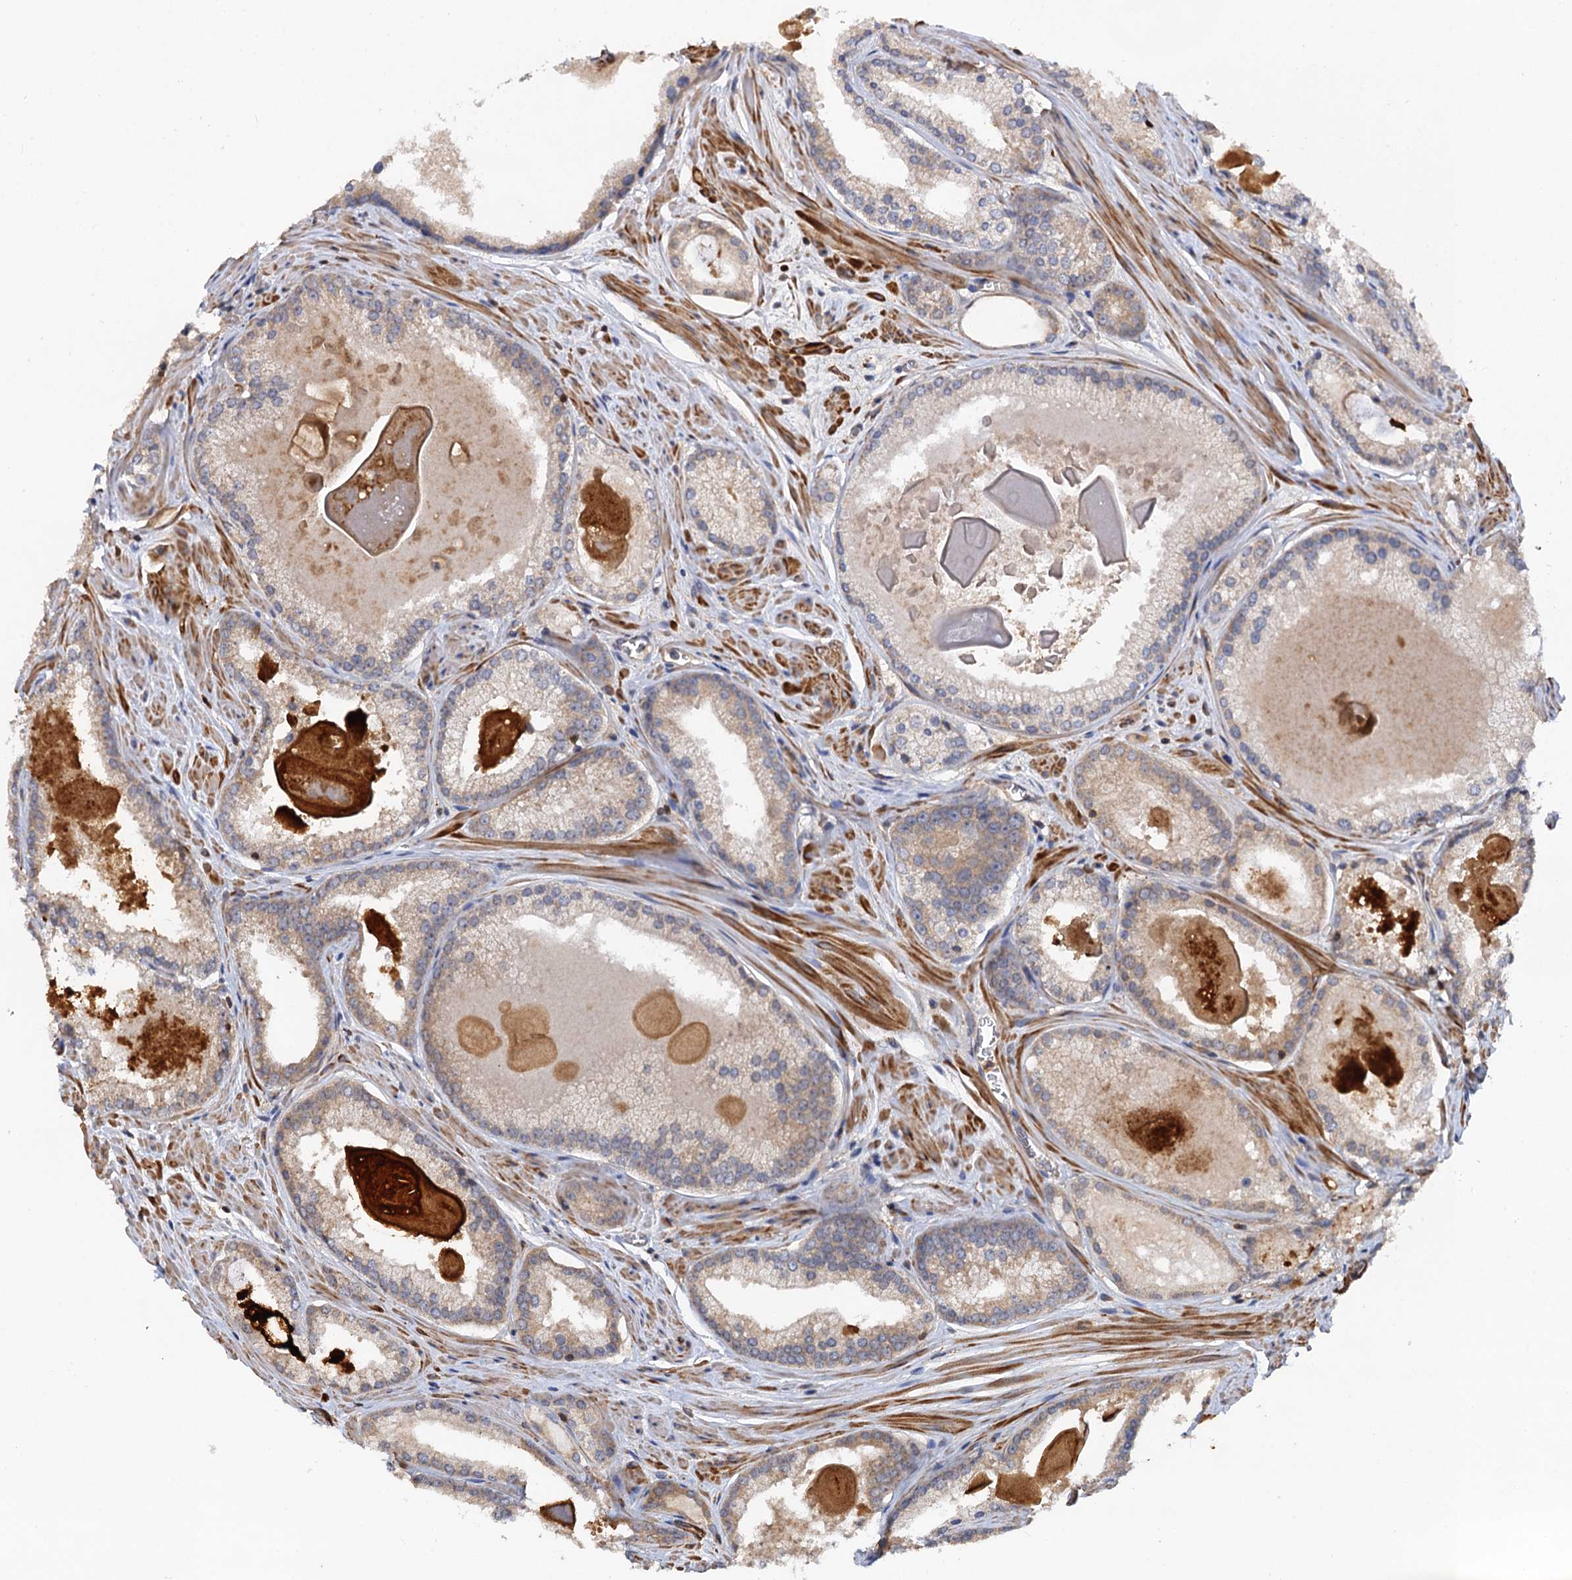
{"staining": {"intensity": "weak", "quantity": "25%-75%", "location": "cytoplasmic/membranous"}, "tissue": "prostate cancer", "cell_type": "Tumor cells", "image_type": "cancer", "snomed": [{"axis": "morphology", "description": "Adenocarcinoma, Low grade"}, {"axis": "topography", "description": "Prostate"}], "caption": "Approximately 25%-75% of tumor cells in prostate cancer (low-grade adenocarcinoma) demonstrate weak cytoplasmic/membranous protein expression as visualized by brown immunohistochemical staining.", "gene": "DGKA", "patient": {"sex": "male", "age": 54}}